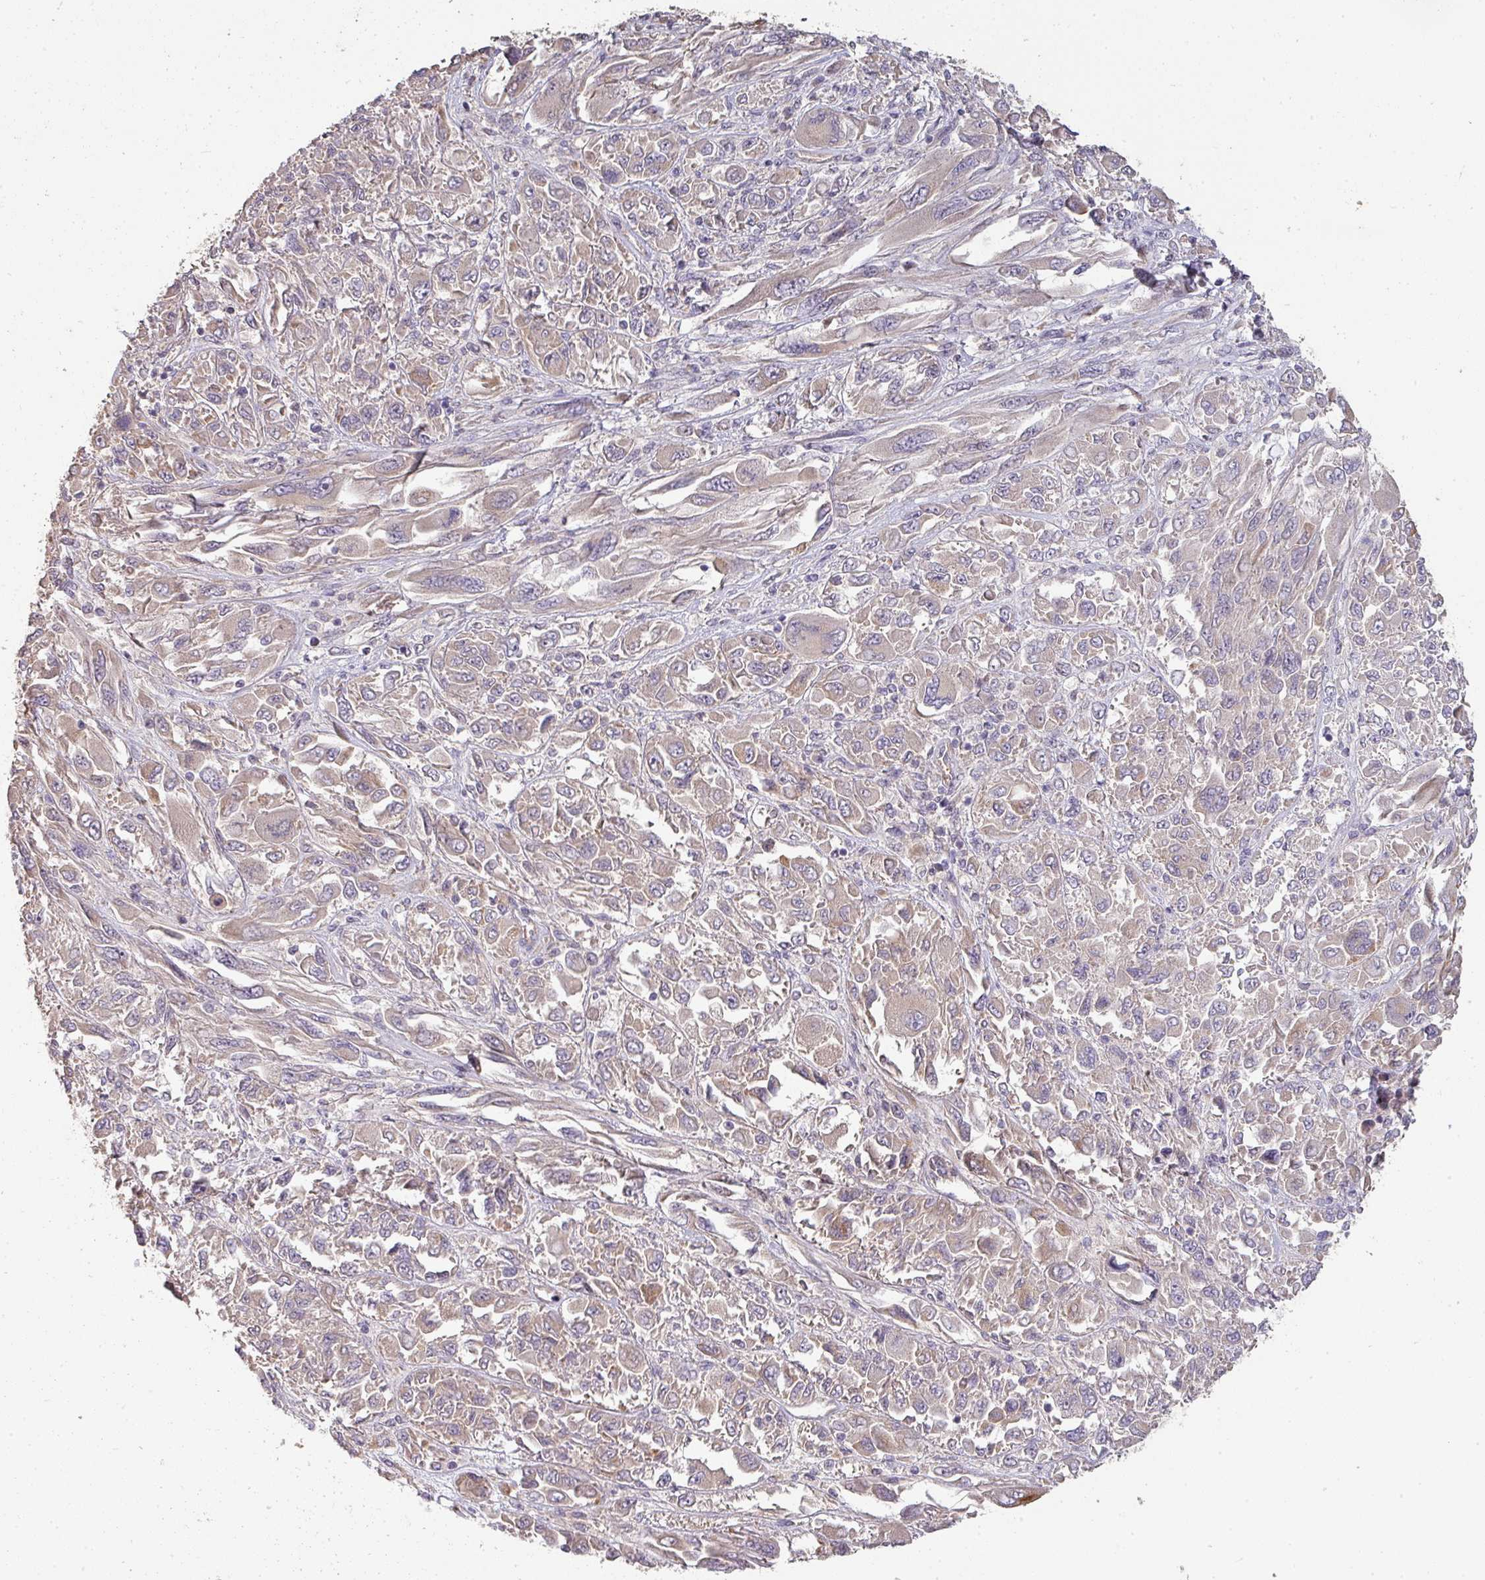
{"staining": {"intensity": "weak", "quantity": "<25%", "location": "cytoplasmic/membranous"}, "tissue": "melanoma", "cell_type": "Tumor cells", "image_type": "cancer", "snomed": [{"axis": "morphology", "description": "Malignant melanoma, NOS"}, {"axis": "topography", "description": "Skin"}], "caption": "A micrograph of human malignant melanoma is negative for staining in tumor cells. (DAB (3,3'-diaminobenzidine) immunohistochemistry with hematoxylin counter stain).", "gene": "PCDH1", "patient": {"sex": "female", "age": 91}}